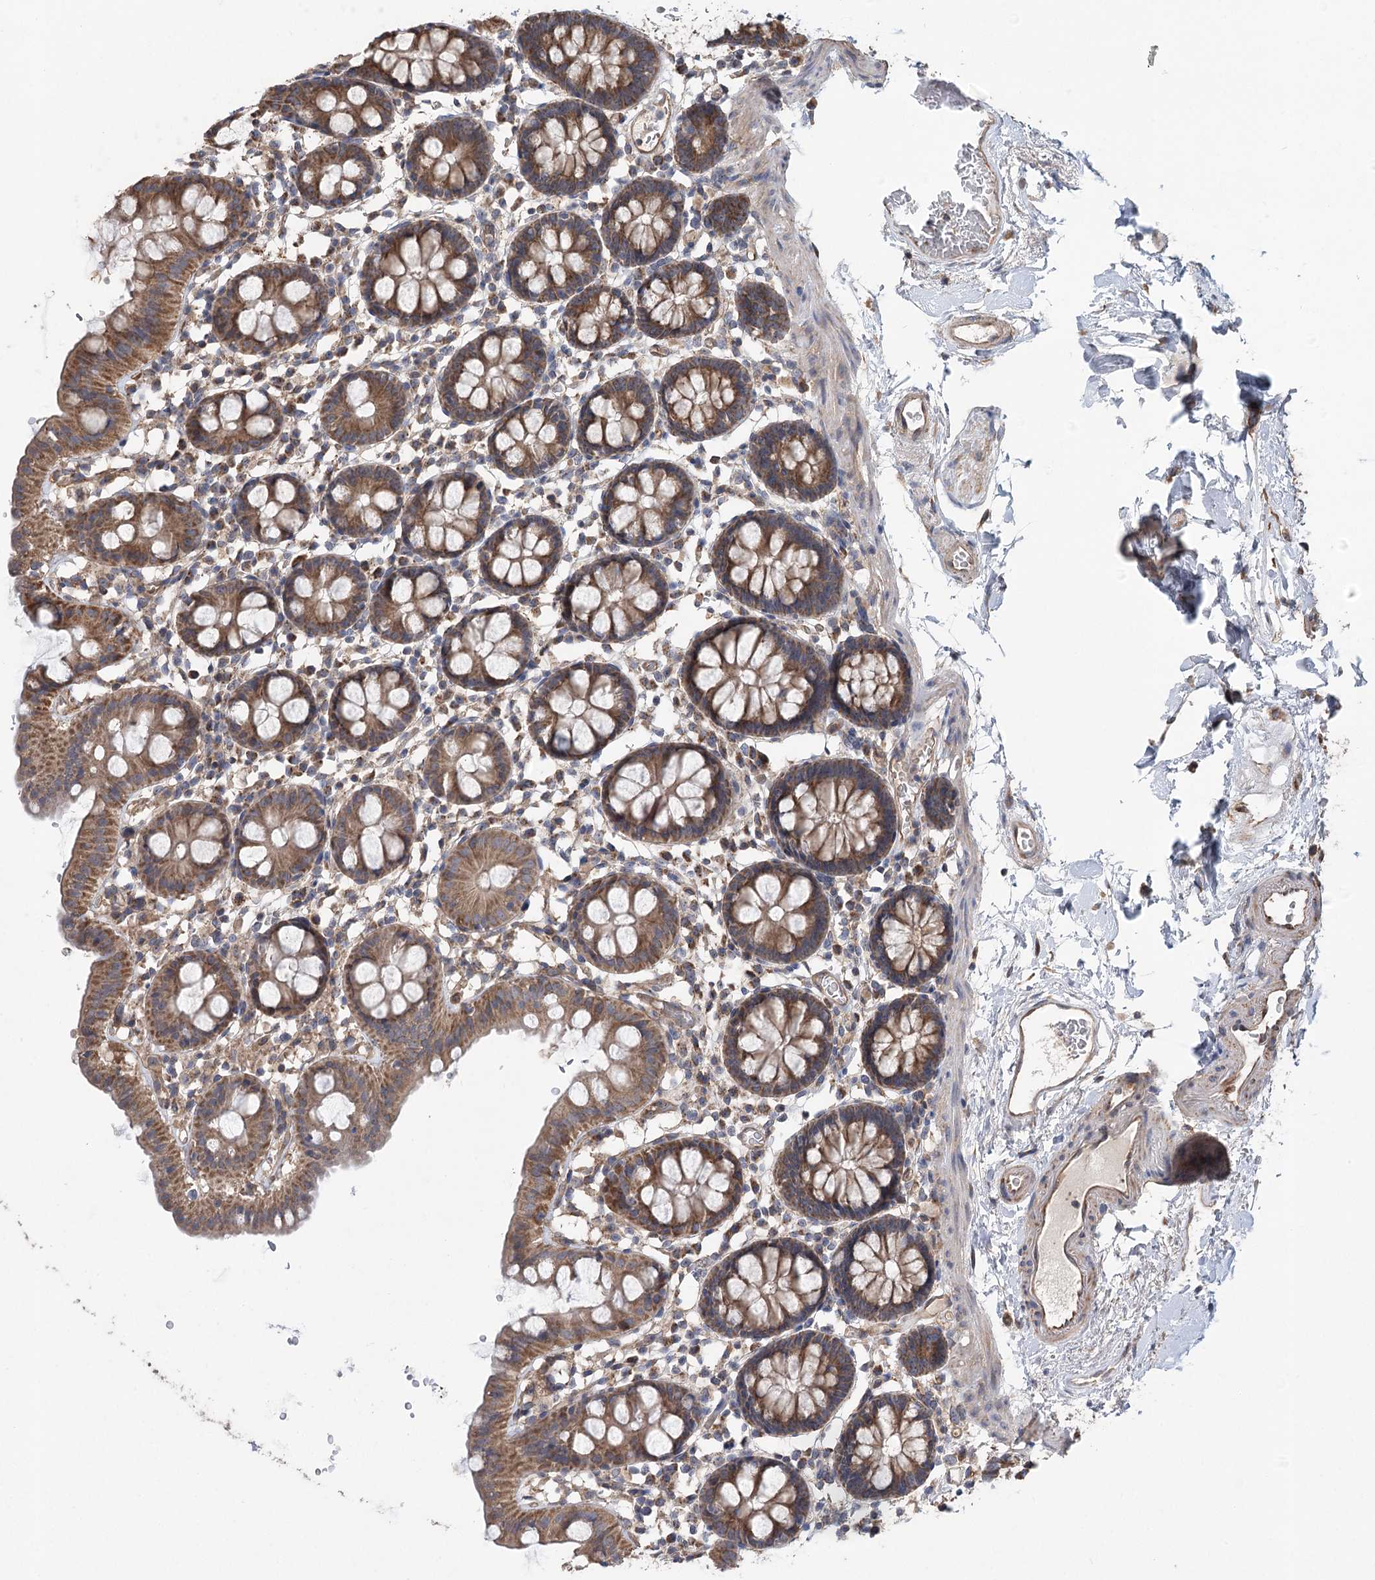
{"staining": {"intensity": "moderate", "quantity": ">75%", "location": "cytoplasmic/membranous"}, "tissue": "colon", "cell_type": "Endothelial cells", "image_type": "normal", "snomed": [{"axis": "morphology", "description": "Normal tissue, NOS"}, {"axis": "topography", "description": "Colon"}], "caption": "DAB (3,3'-diaminobenzidine) immunohistochemical staining of unremarkable colon displays moderate cytoplasmic/membranous protein positivity in approximately >75% of endothelial cells.", "gene": "RWDD4", "patient": {"sex": "male", "age": 75}}